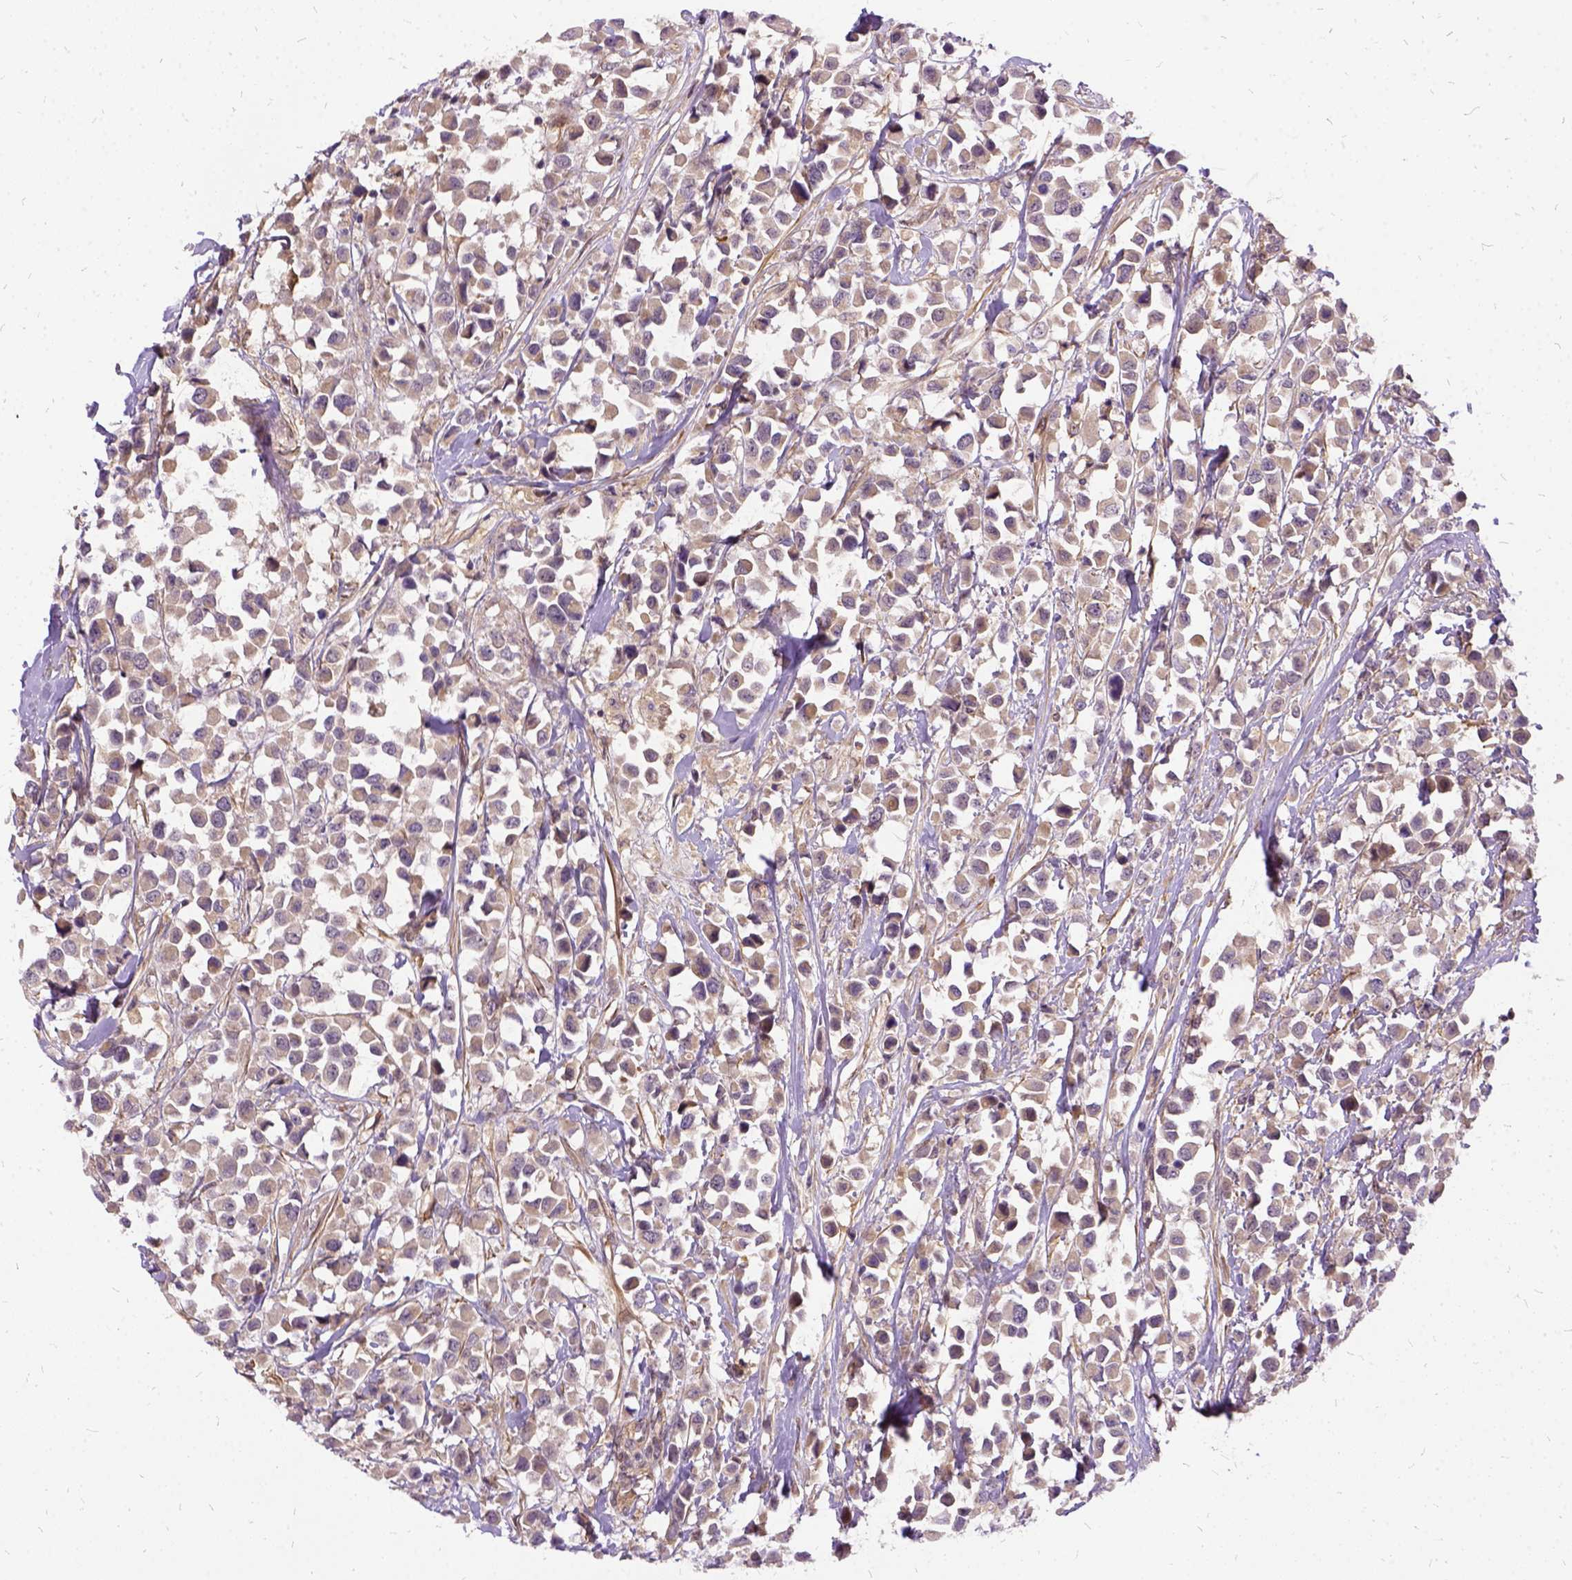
{"staining": {"intensity": "weak", "quantity": ">75%", "location": "cytoplasmic/membranous"}, "tissue": "breast cancer", "cell_type": "Tumor cells", "image_type": "cancer", "snomed": [{"axis": "morphology", "description": "Duct carcinoma"}, {"axis": "topography", "description": "Breast"}], "caption": "Weak cytoplasmic/membranous protein staining is present in about >75% of tumor cells in breast cancer.", "gene": "ILRUN", "patient": {"sex": "female", "age": 61}}